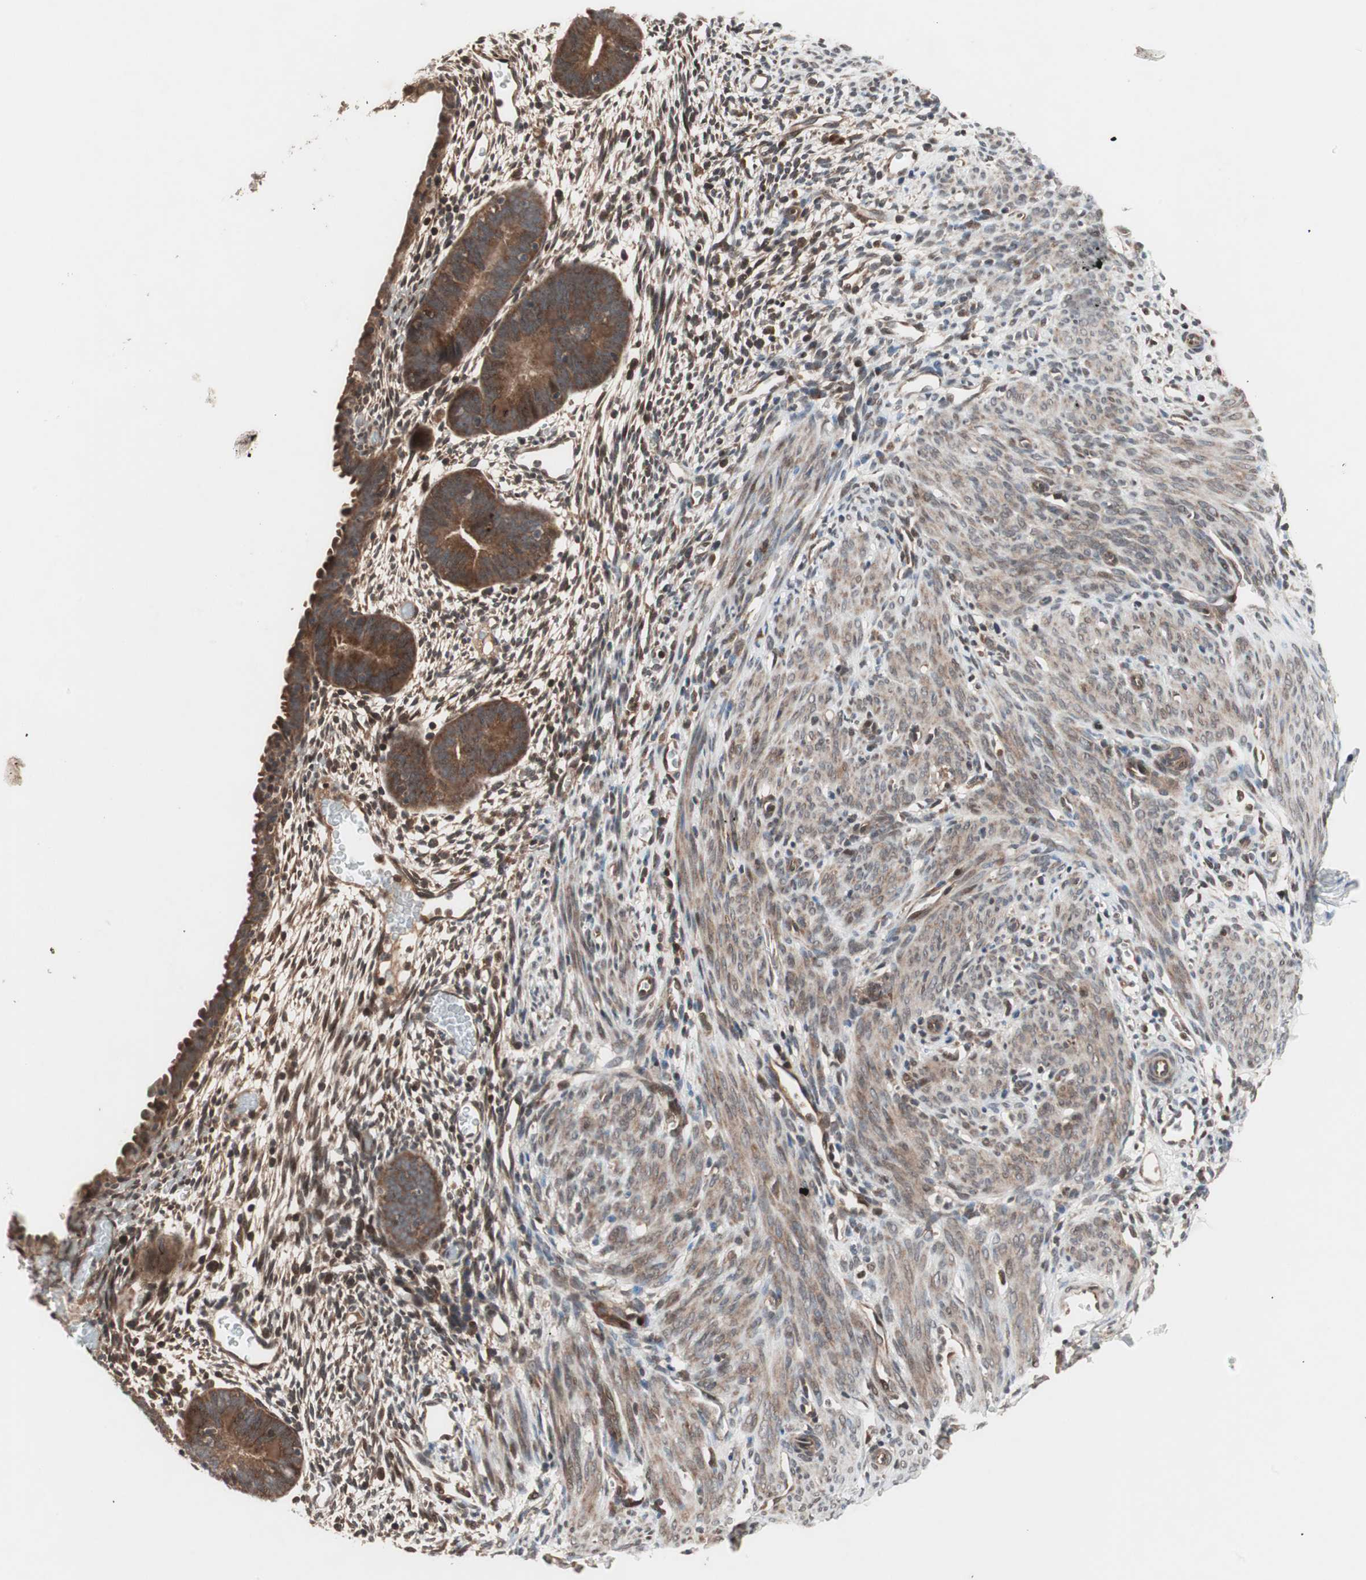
{"staining": {"intensity": "strong", "quantity": ">75%", "location": "cytoplasmic/membranous,nuclear"}, "tissue": "endometrium", "cell_type": "Cells in endometrial stroma", "image_type": "normal", "snomed": [{"axis": "morphology", "description": "Normal tissue, NOS"}, {"axis": "morphology", "description": "Atrophy, NOS"}, {"axis": "topography", "description": "Uterus"}, {"axis": "topography", "description": "Endometrium"}], "caption": "Protein analysis of normal endometrium shows strong cytoplasmic/membranous,nuclear expression in approximately >75% of cells in endometrial stroma.", "gene": "NF2", "patient": {"sex": "female", "age": 68}}